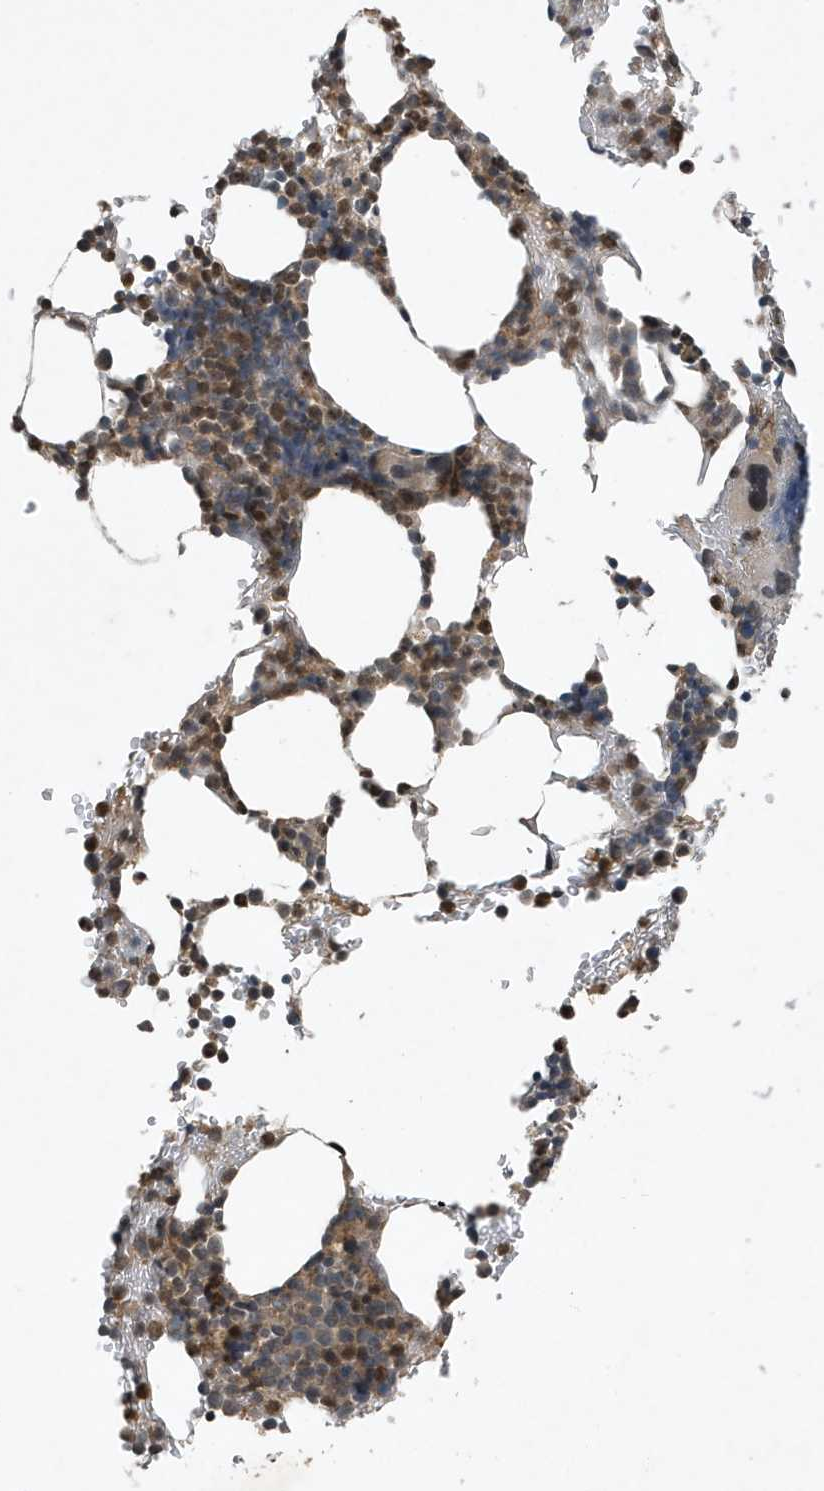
{"staining": {"intensity": "moderate", "quantity": "<25%", "location": "cytoplasmic/membranous,nuclear"}, "tissue": "bone marrow", "cell_type": "Hematopoietic cells", "image_type": "normal", "snomed": [{"axis": "morphology", "description": "Normal tissue, NOS"}, {"axis": "topography", "description": "Bone marrow"}], "caption": "Moderate cytoplasmic/membranous,nuclear staining for a protein is present in approximately <25% of hematopoietic cells of normal bone marrow using immunohistochemistry (IHC).", "gene": "HSPA1A", "patient": {"sex": "male"}}